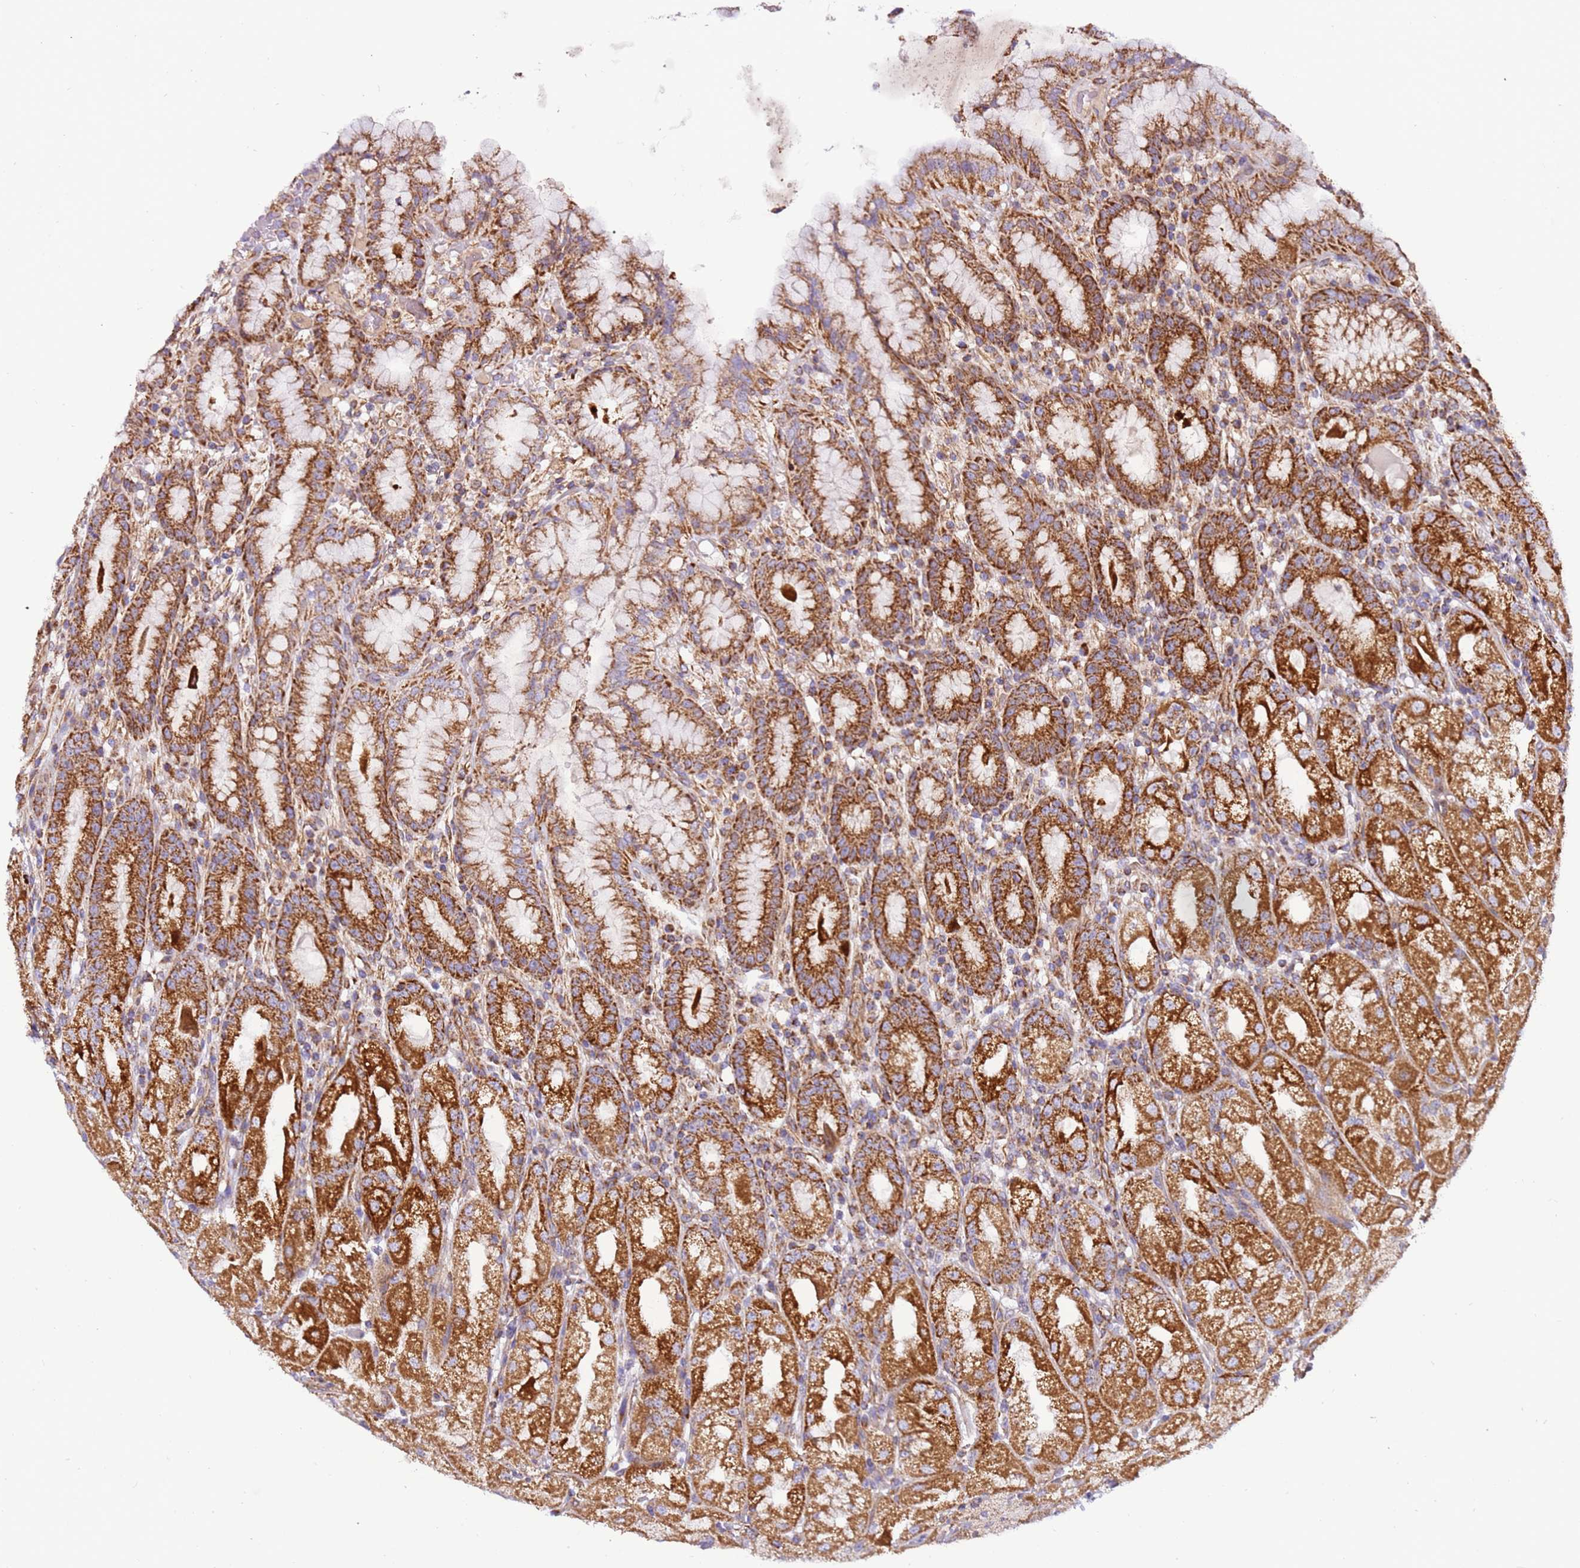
{"staining": {"intensity": "strong", "quantity": "25%-75%", "location": "cytoplasmic/membranous"}, "tissue": "stomach", "cell_type": "Glandular cells", "image_type": "normal", "snomed": [{"axis": "morphology", "description": "Normal tissue, NOS"}, {"axis": "topography", "description": "Stomach, upper"}], "caption": "A photomicrograph of stomach stained for a protein exhibits strong cytoplasmic/membranous brown staining in glandular cells.", "gene": "MRPL20", "patient": {"sex": "male", "age": 52}}